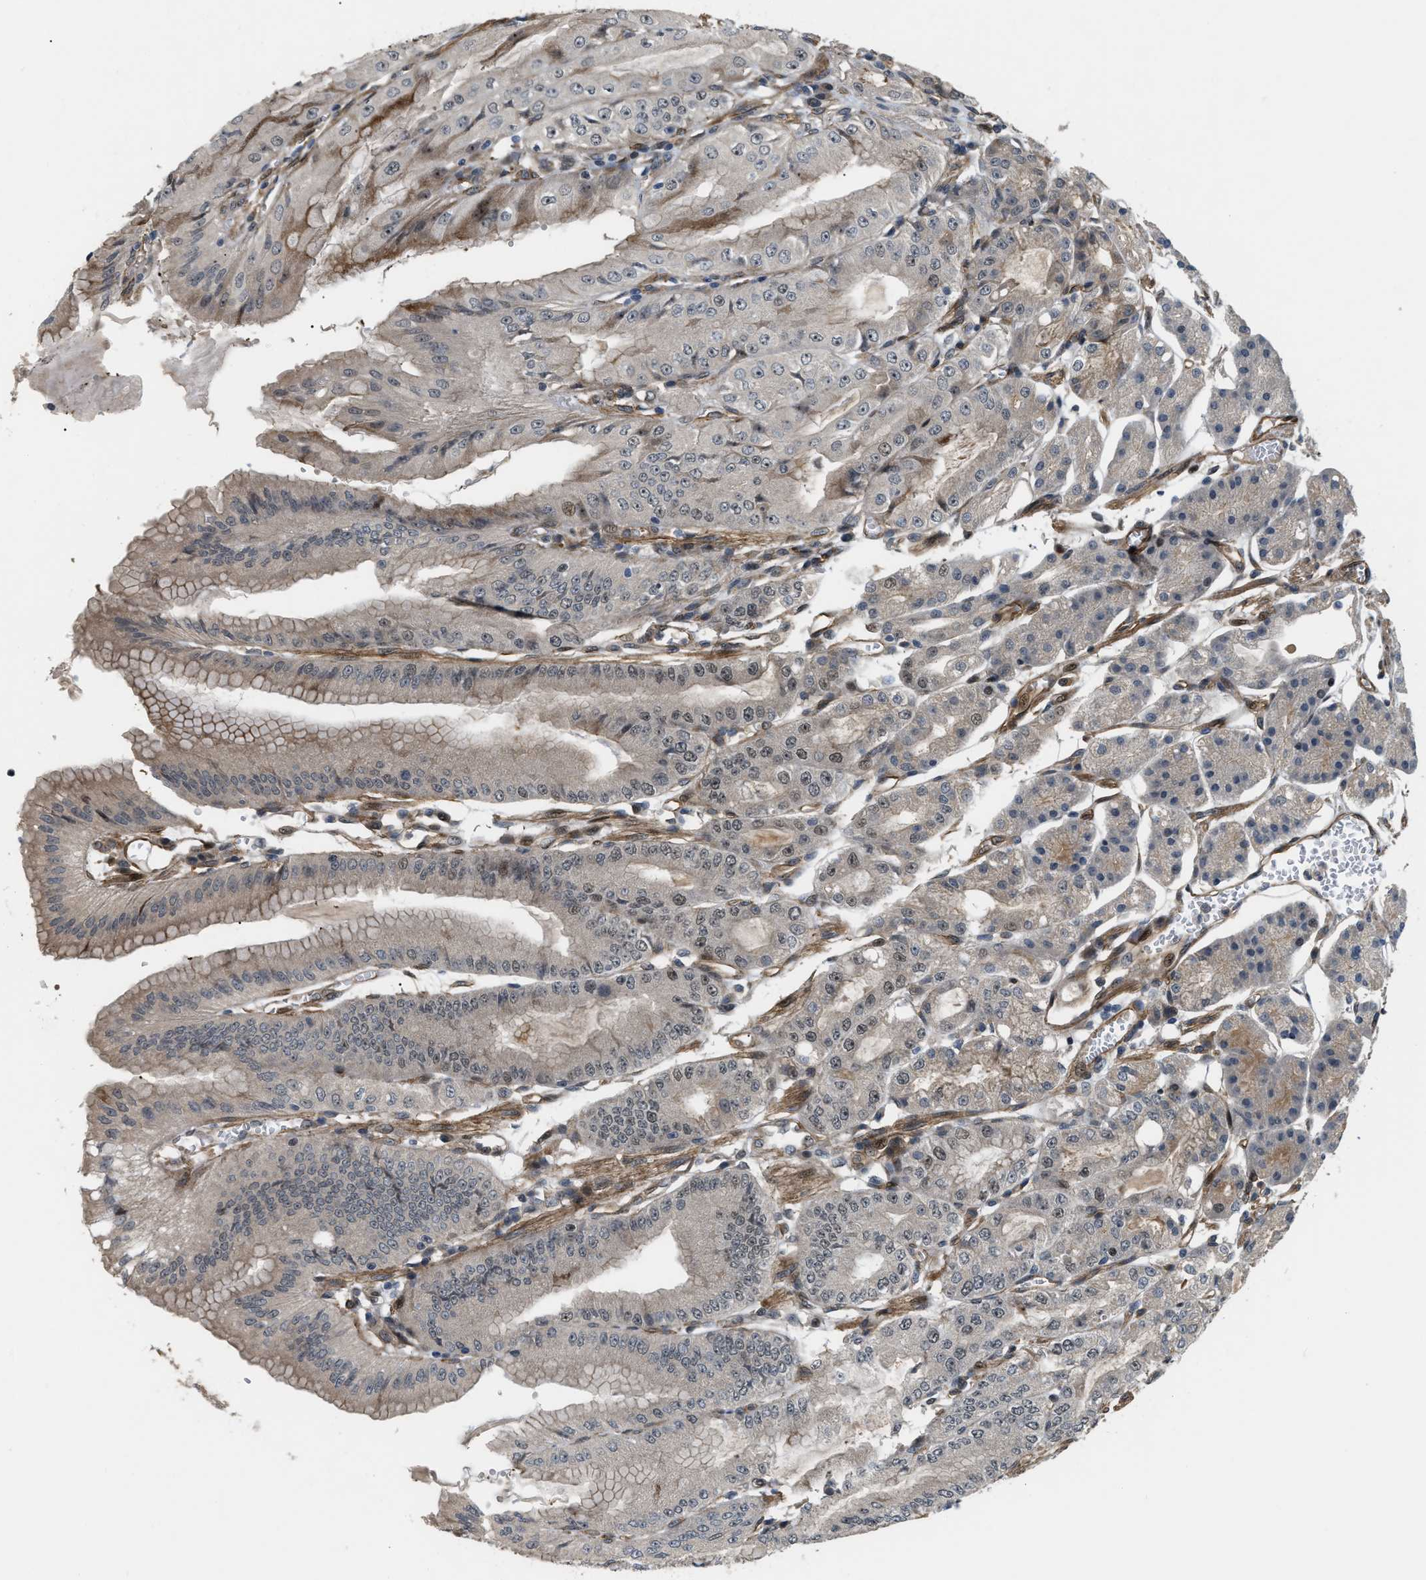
{"staining": {"intensity": "strong", "quantity": "25%-75%", "location": "cytoplasmic/membranous,nuclear"}, "tissue": "stomach", "cell_type": "Glandular cells", "image_type": "normal", "snomed": [{"axis": "morphology", "description": "Normal tissue, NOS"}, {"axis": "topography", "description": "Stomach, lower"}], "caption": "The immunohistochemical stain labels strong cytoplasmic/membranous,nuclear staining in glandular cells of benign stomach.", "gene": "LTA4H", "patient": {"sex": "male", "age": 71}}